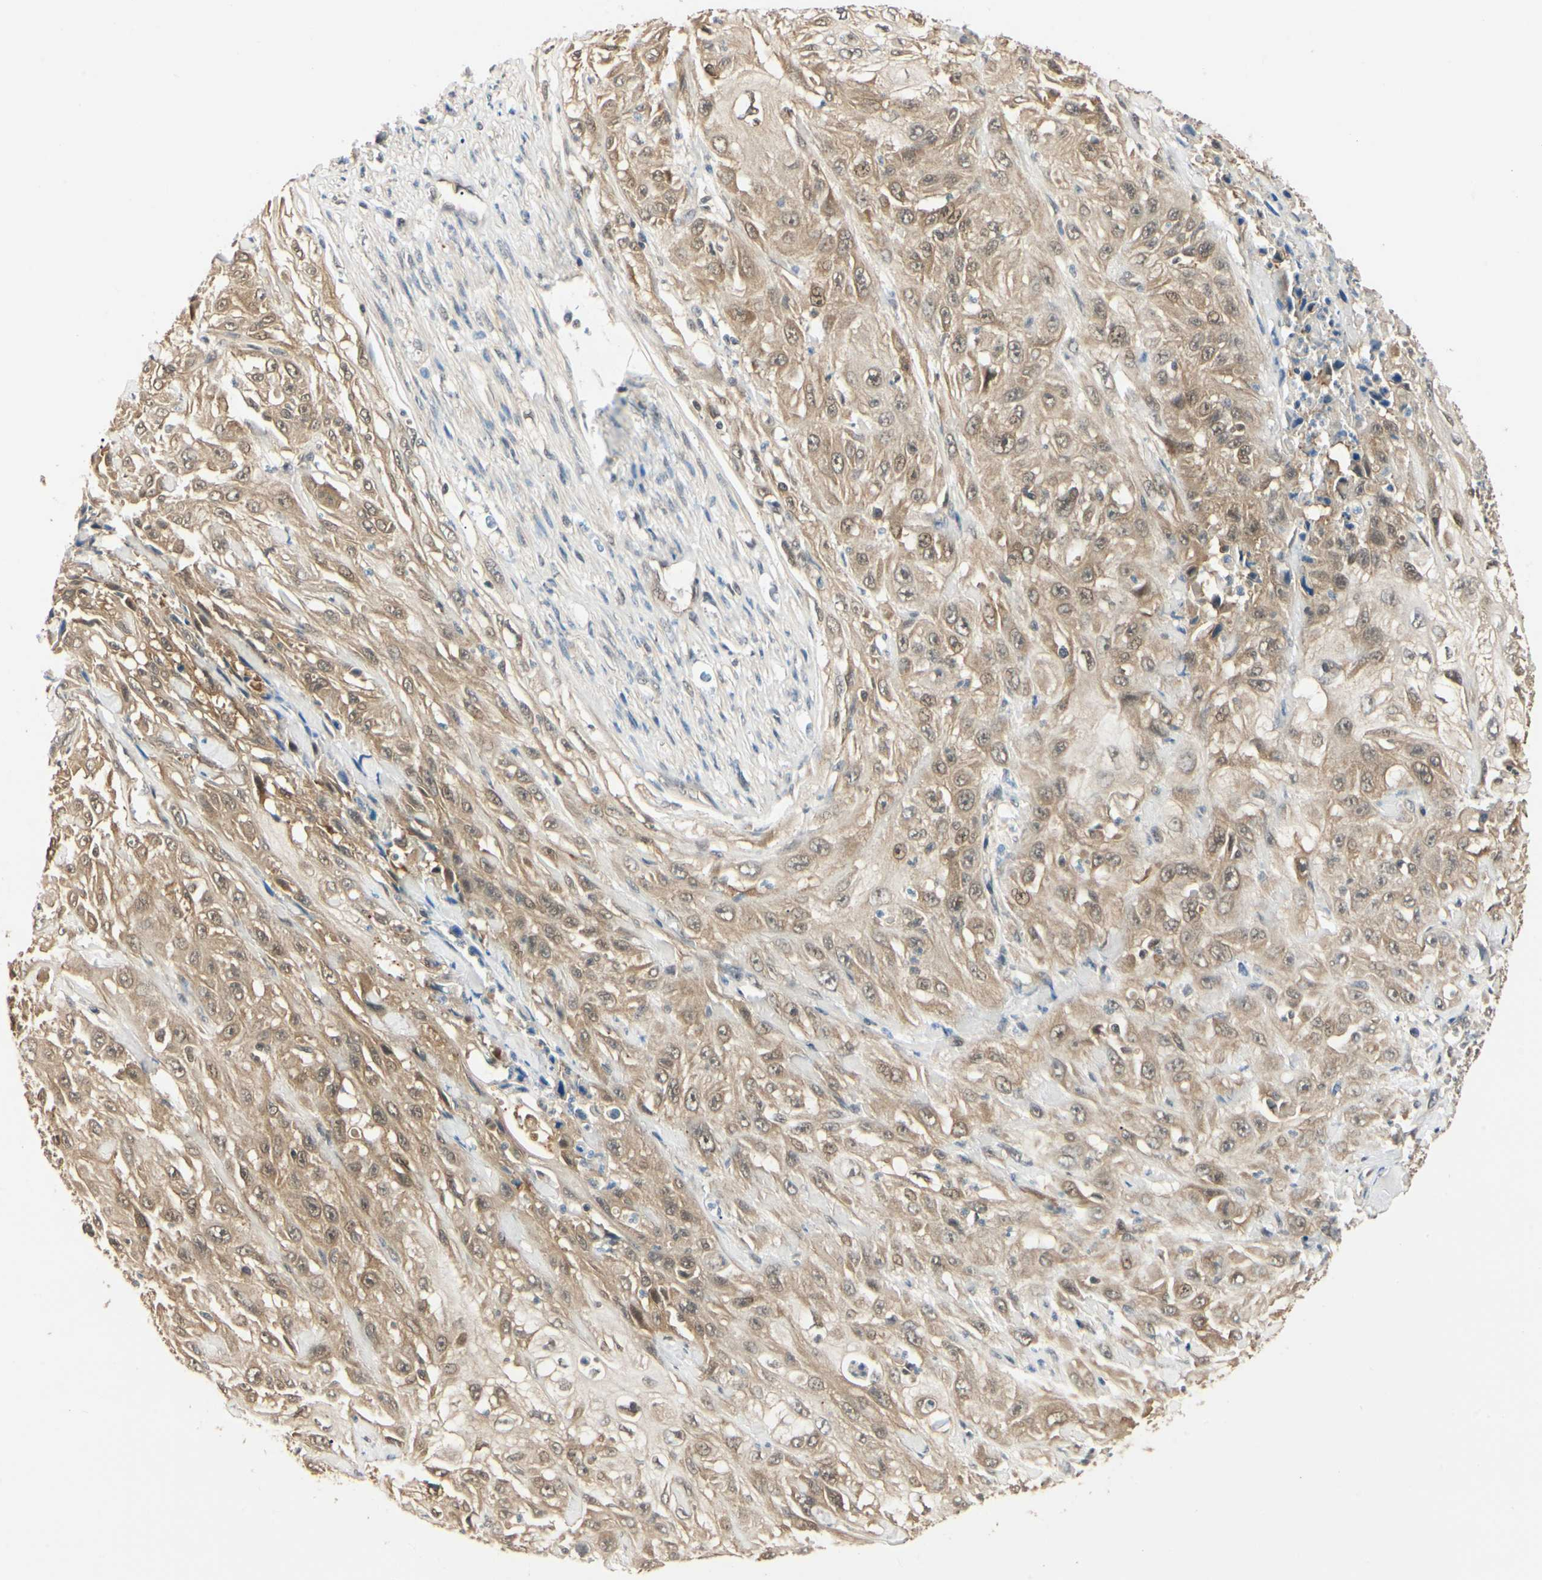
{"staining": {"intensity": "moderate", "quantity": ">75%", "location": "cytoplasmic/membranous,nuclear"}, "tissue": "skin cancer", "cell_type": "Tumor cells", "image_type": "cancer", "snomed": [{"axis": "morphology", "description": "Squamous cell carcinoma, NOS"}, {"axis": "morphology", "description": "Squamous cell carcinoma, metastatic, NOS"}, {"axis": "topography", "description": "Skin"}, {"axis": "topography", "description": "Lymph node"}], "caption": "This image demonstrates IHC staining of skin cancer (squamous cell carcinoma), with medium moderate cytoplasmic/membranous and nuclear staining in approximately >75% of tumor cells.", "gene": "UBE2Z", "patient": {"sex": "male", "age": 75}}